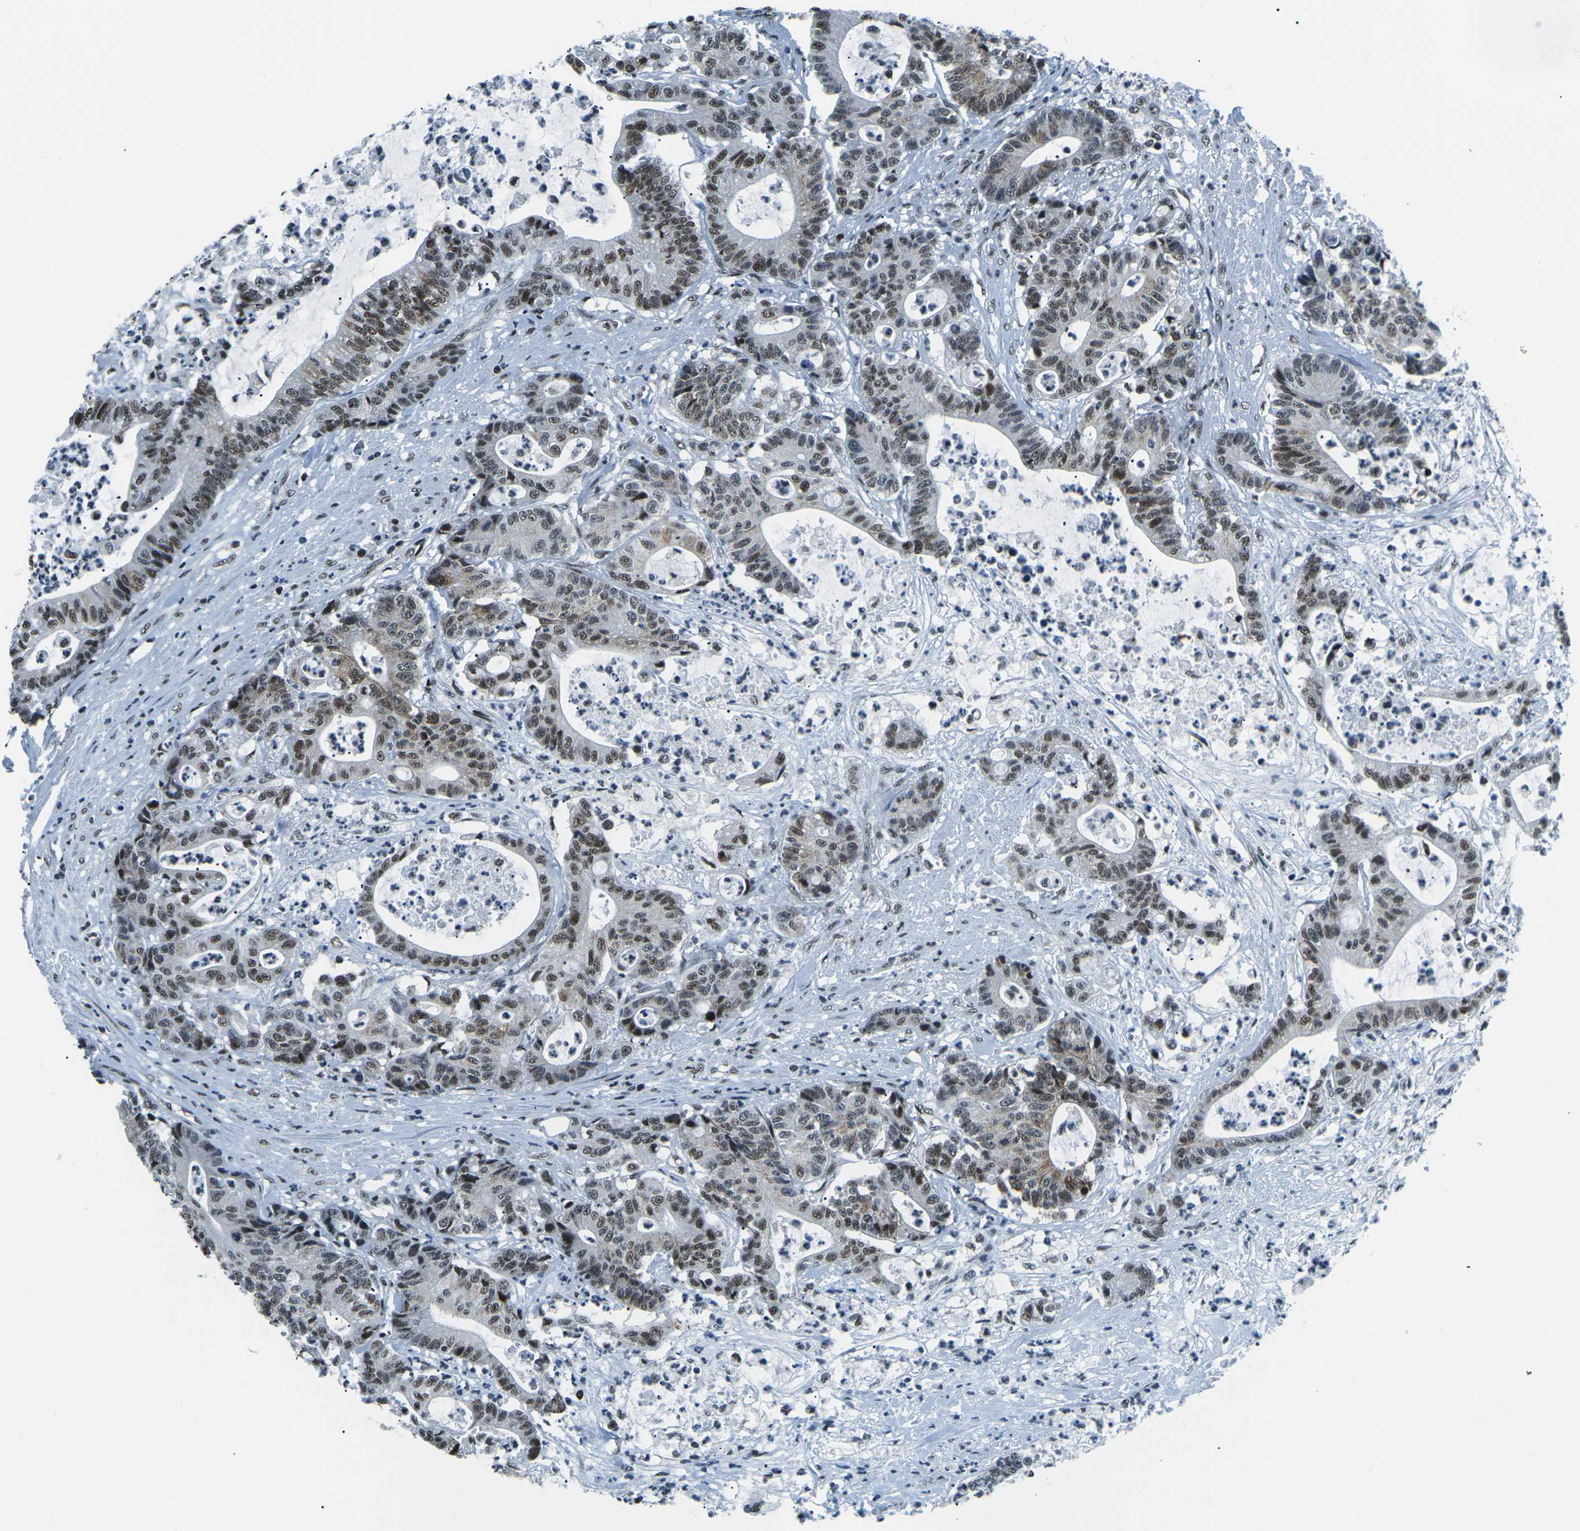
{"staining": {"intensity": "moderate", "quantity": ">75%", "location": "nuclear"}, "tissue": "colorectal cancer", "cell_type": "Tumor cells", "image_type": "cancer", "snomed": [{"axis": "morphology", "description": "Adenocarcinoma, NOS"}, {"axis": "topography", "description": "Colon"}], "caption": "Colorectal cancer (adenocarcinoma) stained for a protein (brown) displays moderate nuclear positive expression in about >75% of tumor cells.", "gene": "RBL2", "patient": {"sex": "female", "age": 84}}